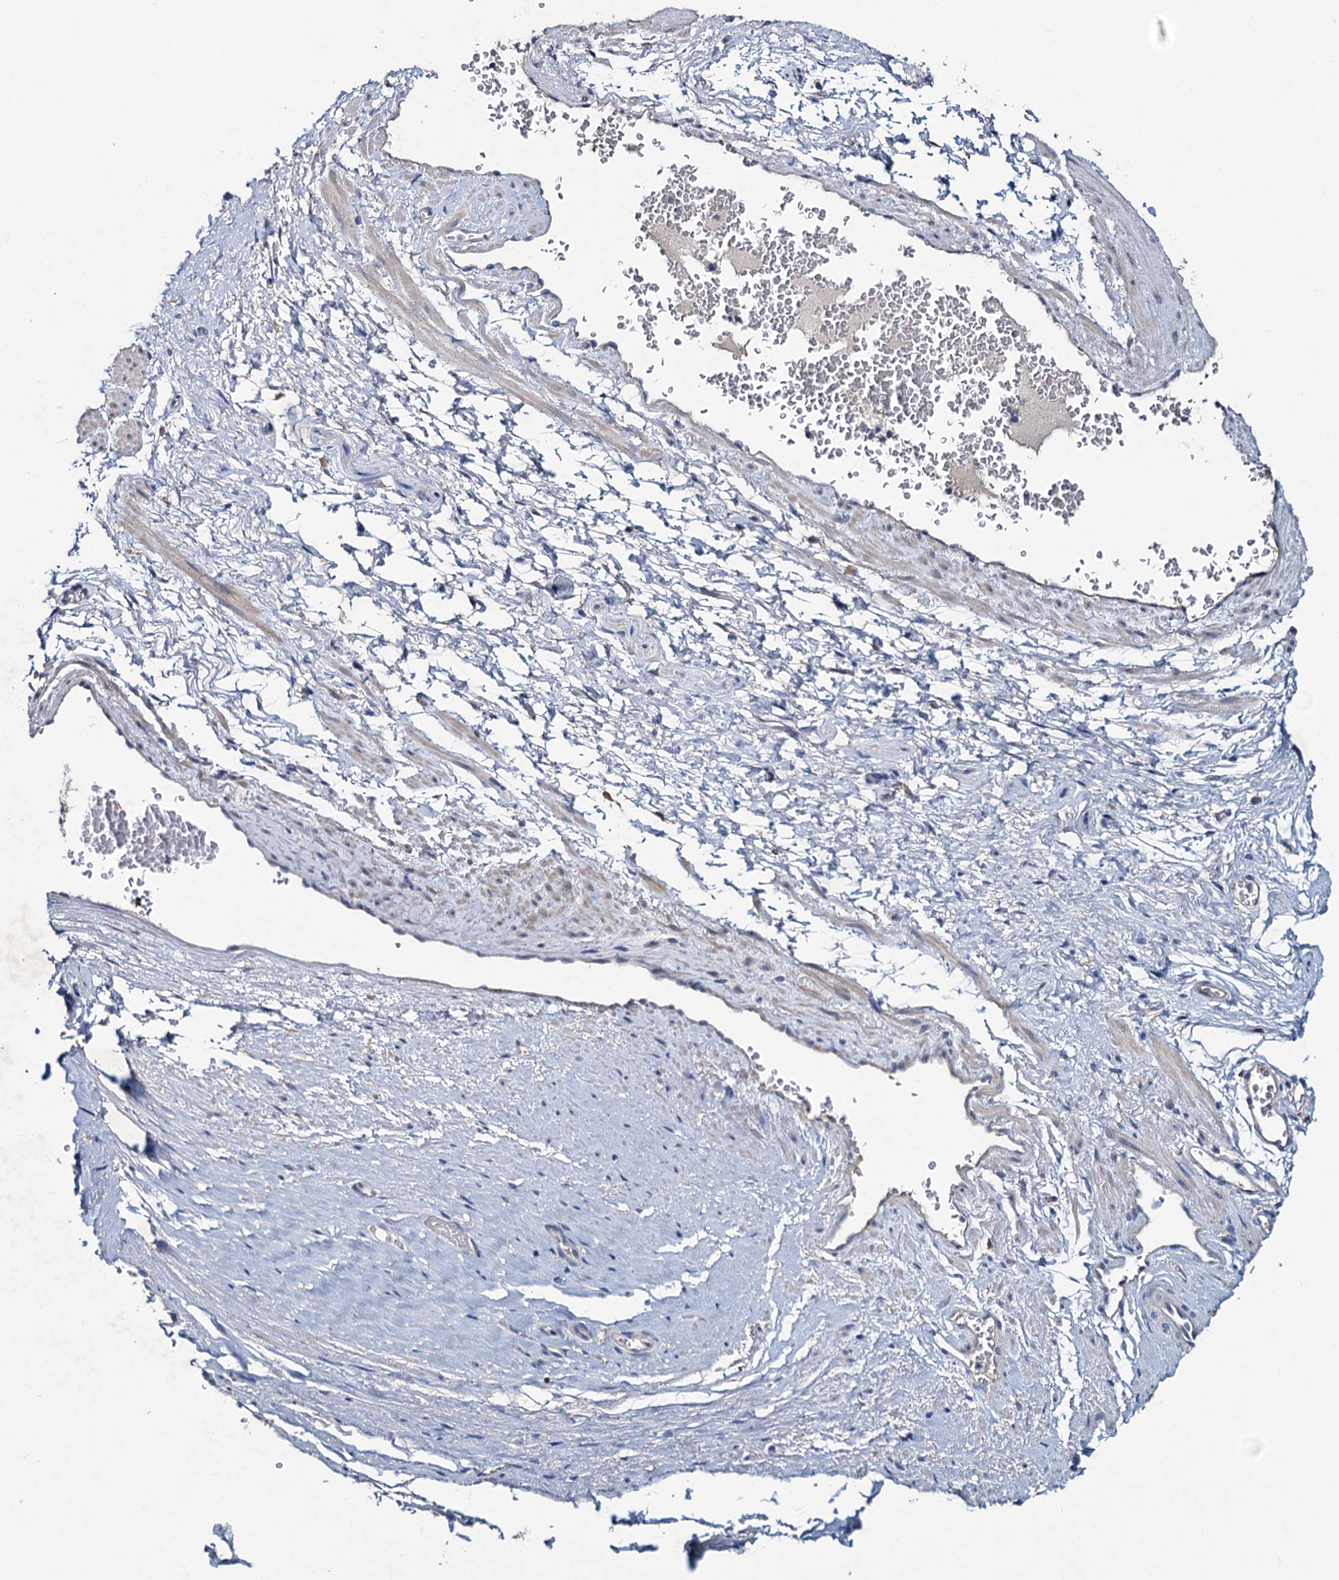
{"staining": {"intensity": "negative", "quantity": "none", "location": "none"}, "tissue": "adipose tissue", "cell_type": "Adipocytes", "image_type": "normal", "snomed": [{"axis": "morphology", "description": "Normal tissue, NOS"}, {"axis": "morphology", "description": "Adenocarcinoma, Low grade"}, {"axis": "topography", "description": "Prostate"}, {"axis": "topography", "description": "Peripheral nerve tissue"}], "caption": "The photomicrograph exhibits no staining of adipocytes in benign adipose tissue. (DAB immunohistochemistry (IHC) with hematoxylin counter stain).", "gene": "RTKN2", "patient": {"sex": "male", "age": 63}}